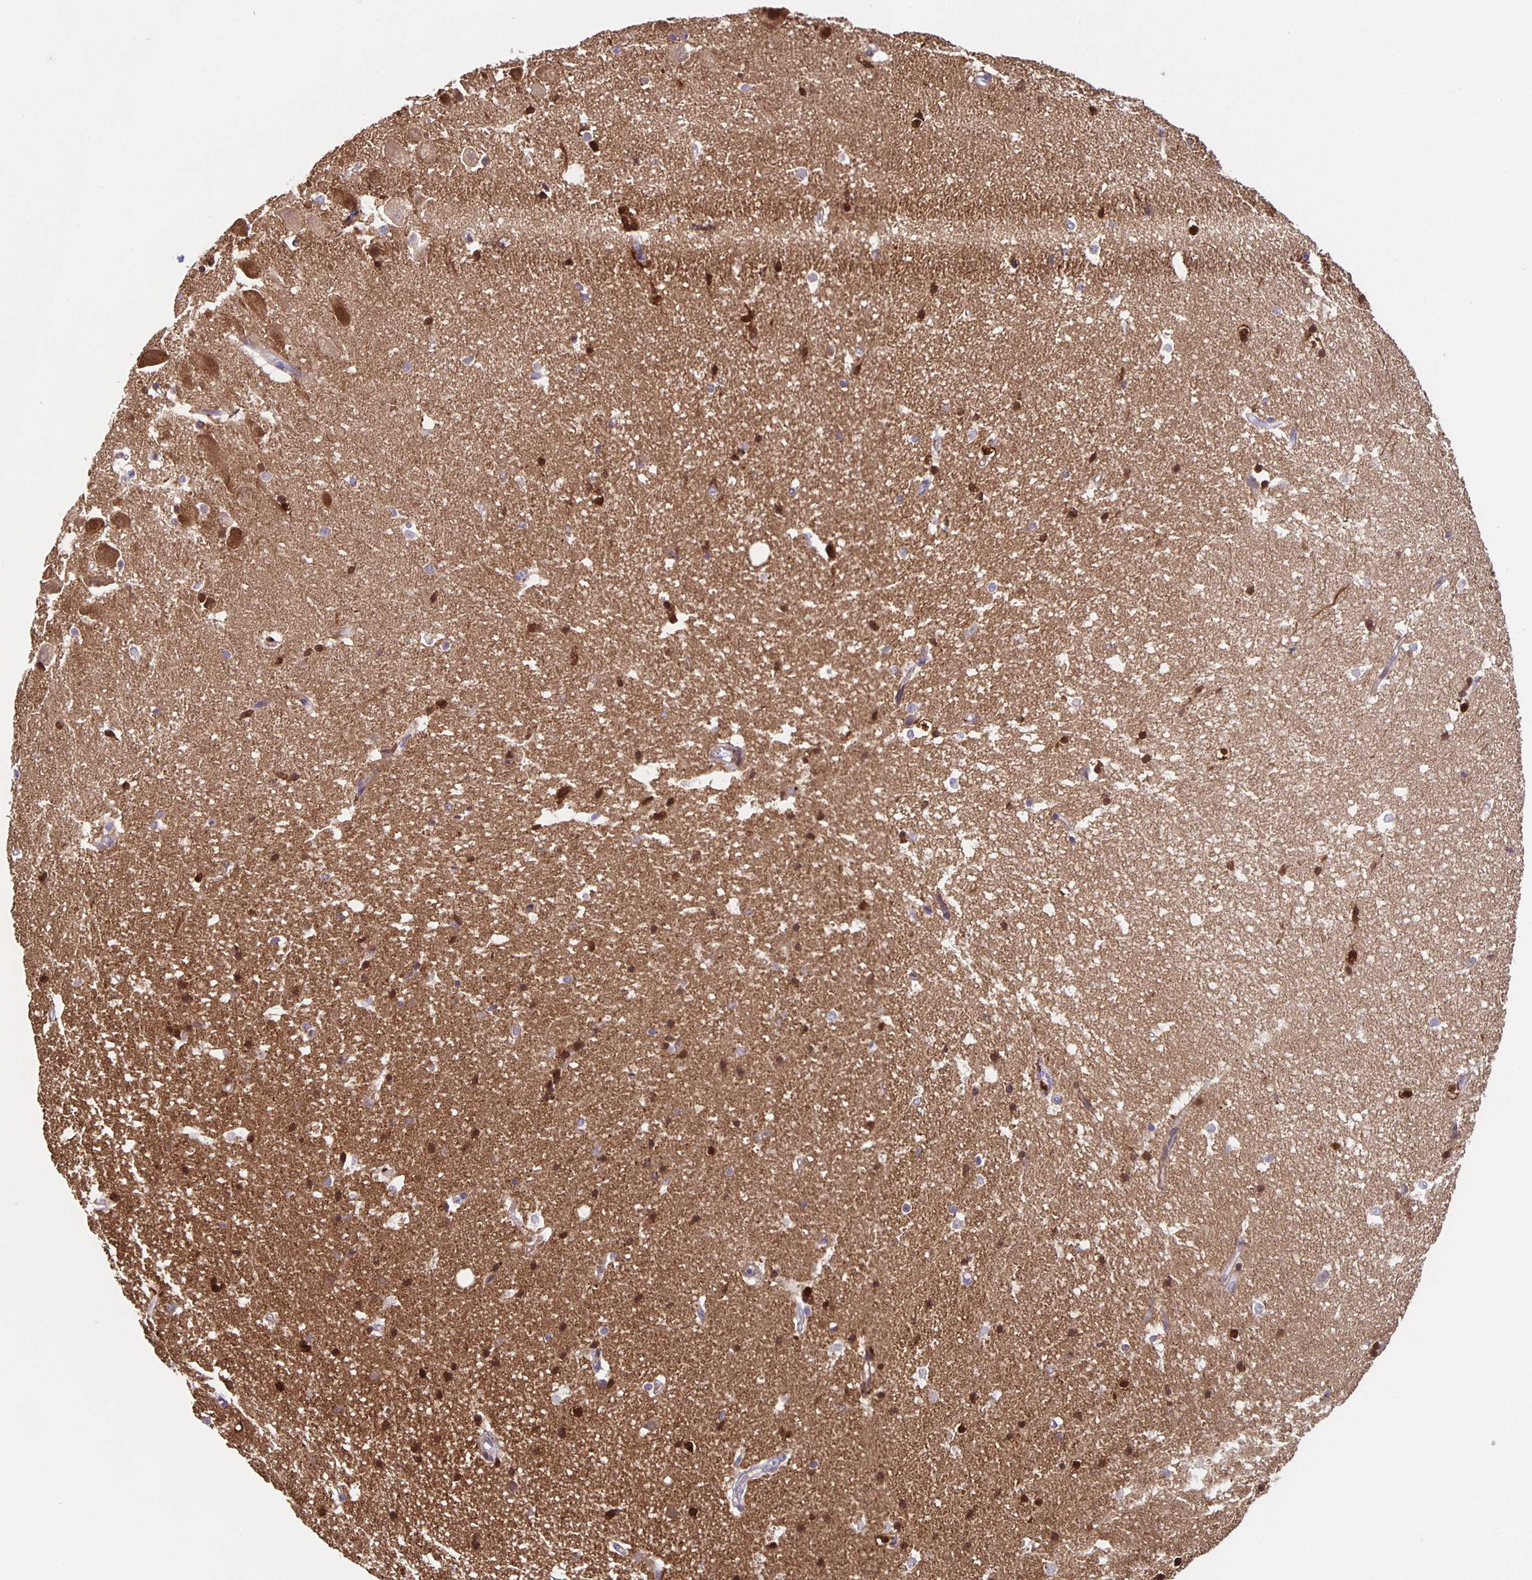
{"staining": {"intensity": "strong", "quantity": "25%-75%", "location": "nuclear"}, "tissue": "hippocampus", "cell_type": "Glial cells", "image_type": "normal", "snomed": [{"axis": "morphology", "description": "Normal tissue, NOS"}, {"axis": "topography", "description": "Hippocampus"}], "caption": "This photomicrograph shows immunohistochemistry staining of unremarkable human hippocampus, with high strong nuclear staining in approximately 25%-75% of glial cells.", "gene": "TPPP", "patient": {"sex": "male", "age": 63}}